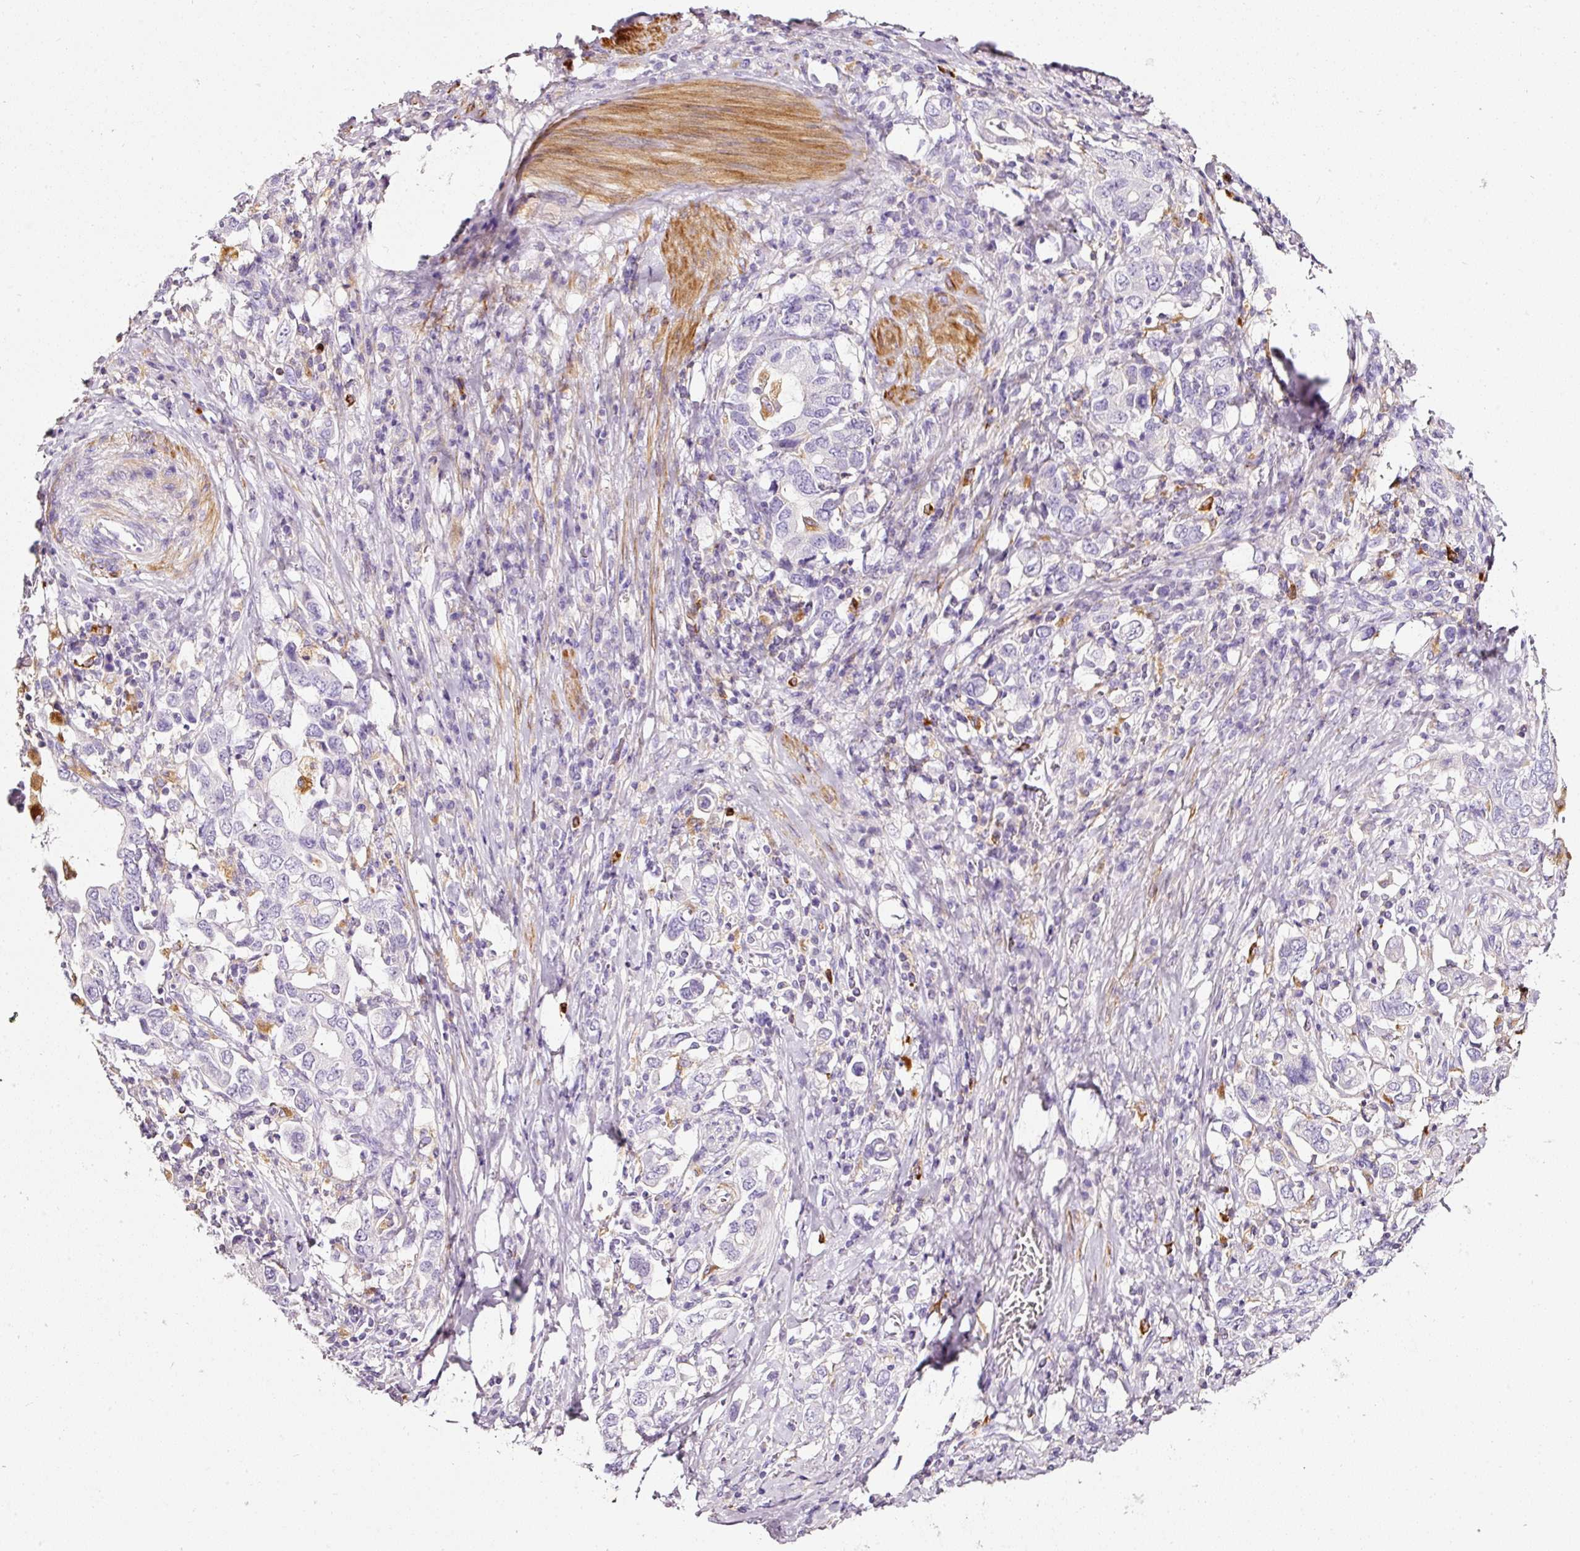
{"staining": {"intensity": "negative", "quantity": "none", "location": "none"}, "tissue": "stomach cancer", "cell_type": "Tumor cells", "image_type": "cancer", "snomed": [{"axis": "morphology", "description": "Adenocarcinoma, NOS"}, {"axis": "topography", "description": "Stomach, upper"}, {"axis": "topography", "description": "Stomach"}], "caption": "Immunohistochemical staining of stomach cancer demonstrates no significant expression in tumor cells.", "gene": "CYB561A3", "patient": {"sex": "male", "age": 62}}